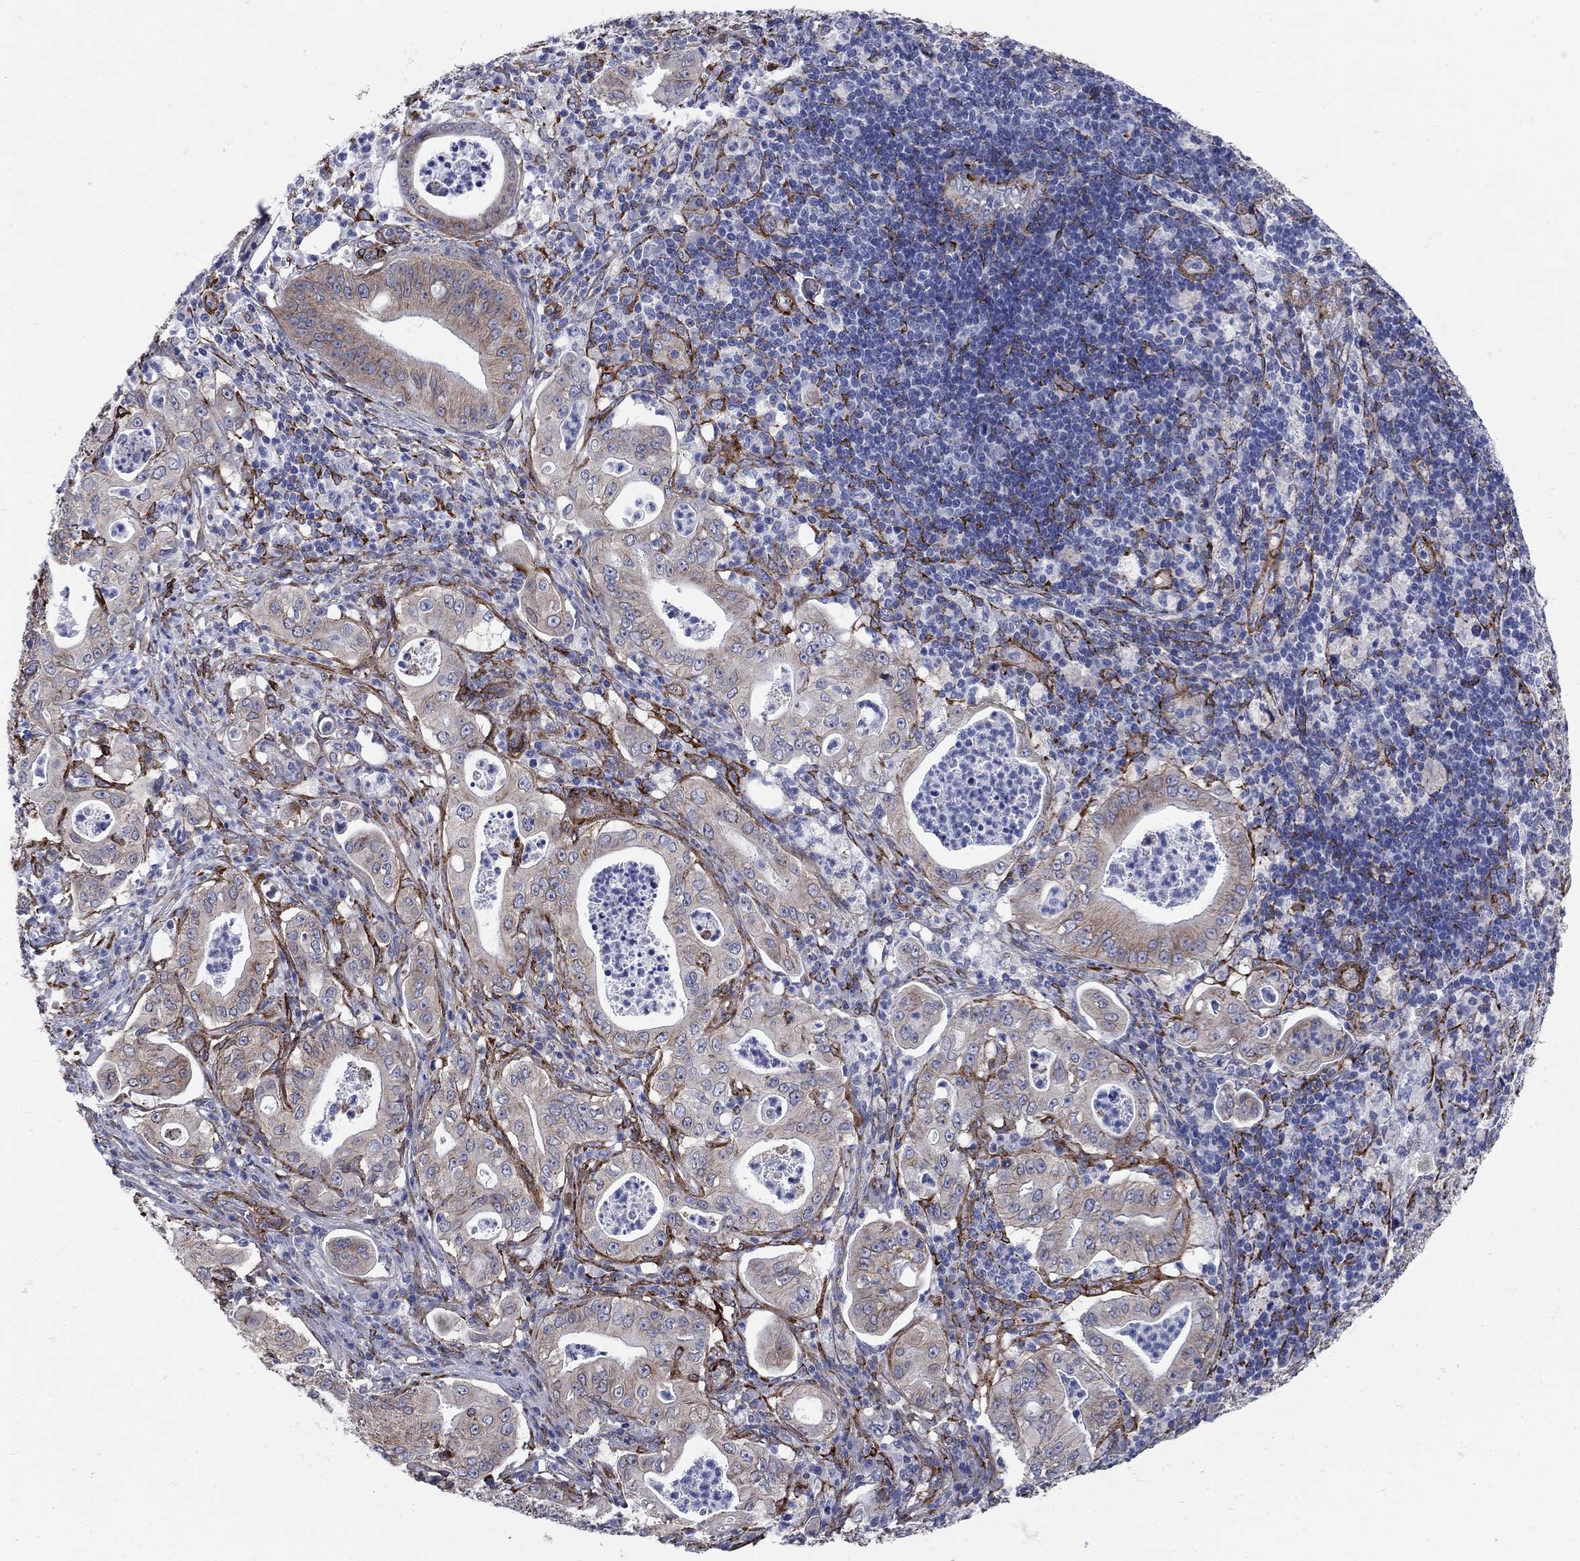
{"staining": {"intensity": "weak", "quantity": "25%-75%", "location": "cytoplasmic/membranous"}, "tissue": "pancreatic cancer", "cell_type": "Tumor cells", "image_type": "cancer", "snomed": [{"axis": "morphology", "description": "Adenocarcinoma, NOS"}, {"axis": "topography", "description": "Pancreas"}], "caption": "Immunohistochemical staining of adenocarcinoma (pancreatic) demonstrates low levels of weak cytoplasmic/membranous protein staining in about 25%-75% of tumor cells.", "gene": "SEPTIN8", "patient": {"sex": "male", "age": 71}}